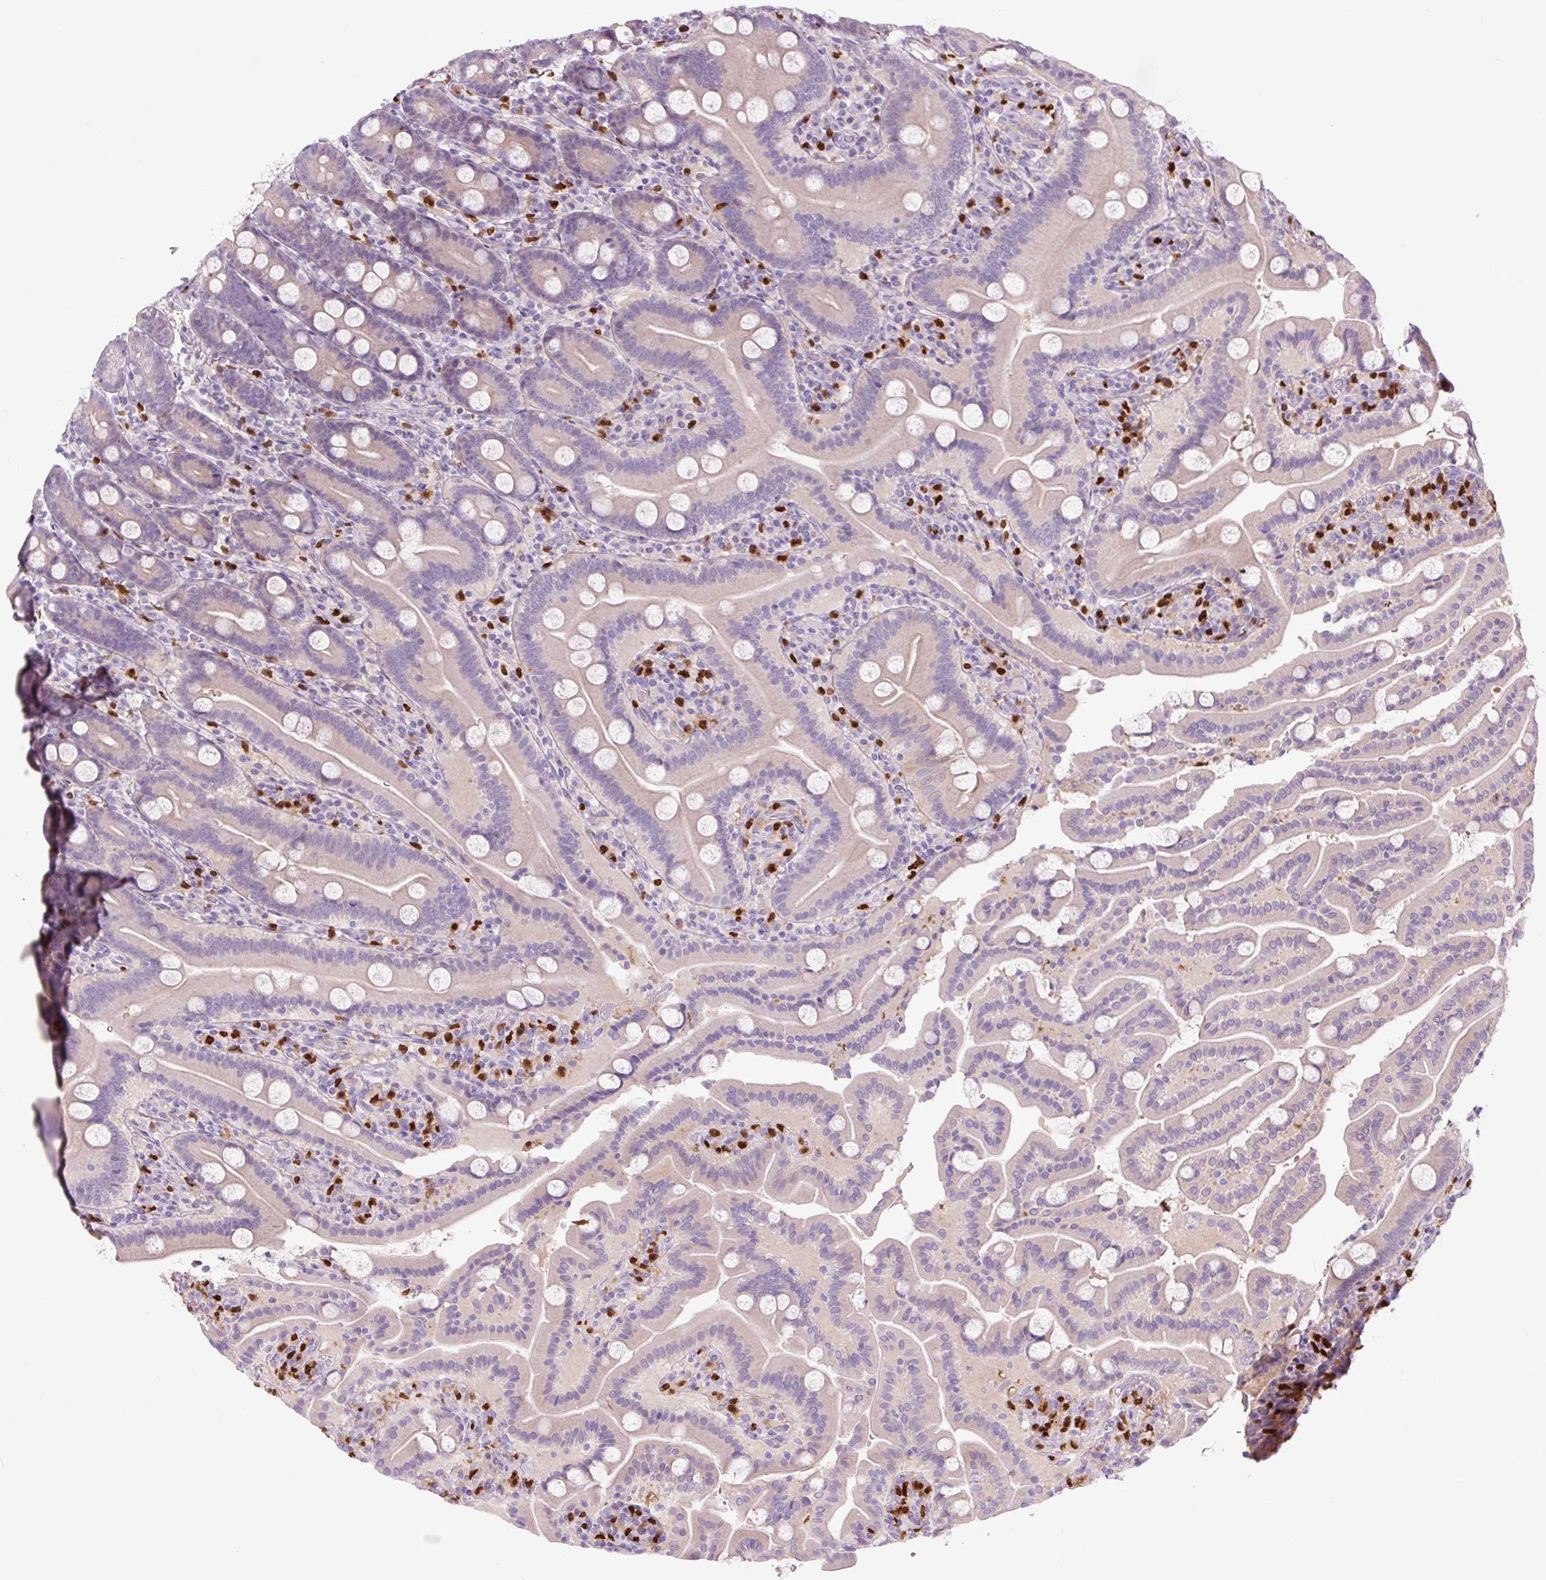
{"staining": {"intensity": "weak", "quantity": "<25%", "location": "cytoplasmic/membranous"}, "tissue": "duodenum", "cell_type": "Glandular cells", "image_type": "normal", "snomed": [{"axis": "morphology", "description": "Normal tissue, NOS"}, {"axis": "topography", "description": "Duodenum"}], "caption": "This is a photomicrograph of immunohistochemistry staining of normal duodenum, which shows no positivity in glandular cells.", "gene": "SPI1", "patient": {"sex": "male", "age": 55}}